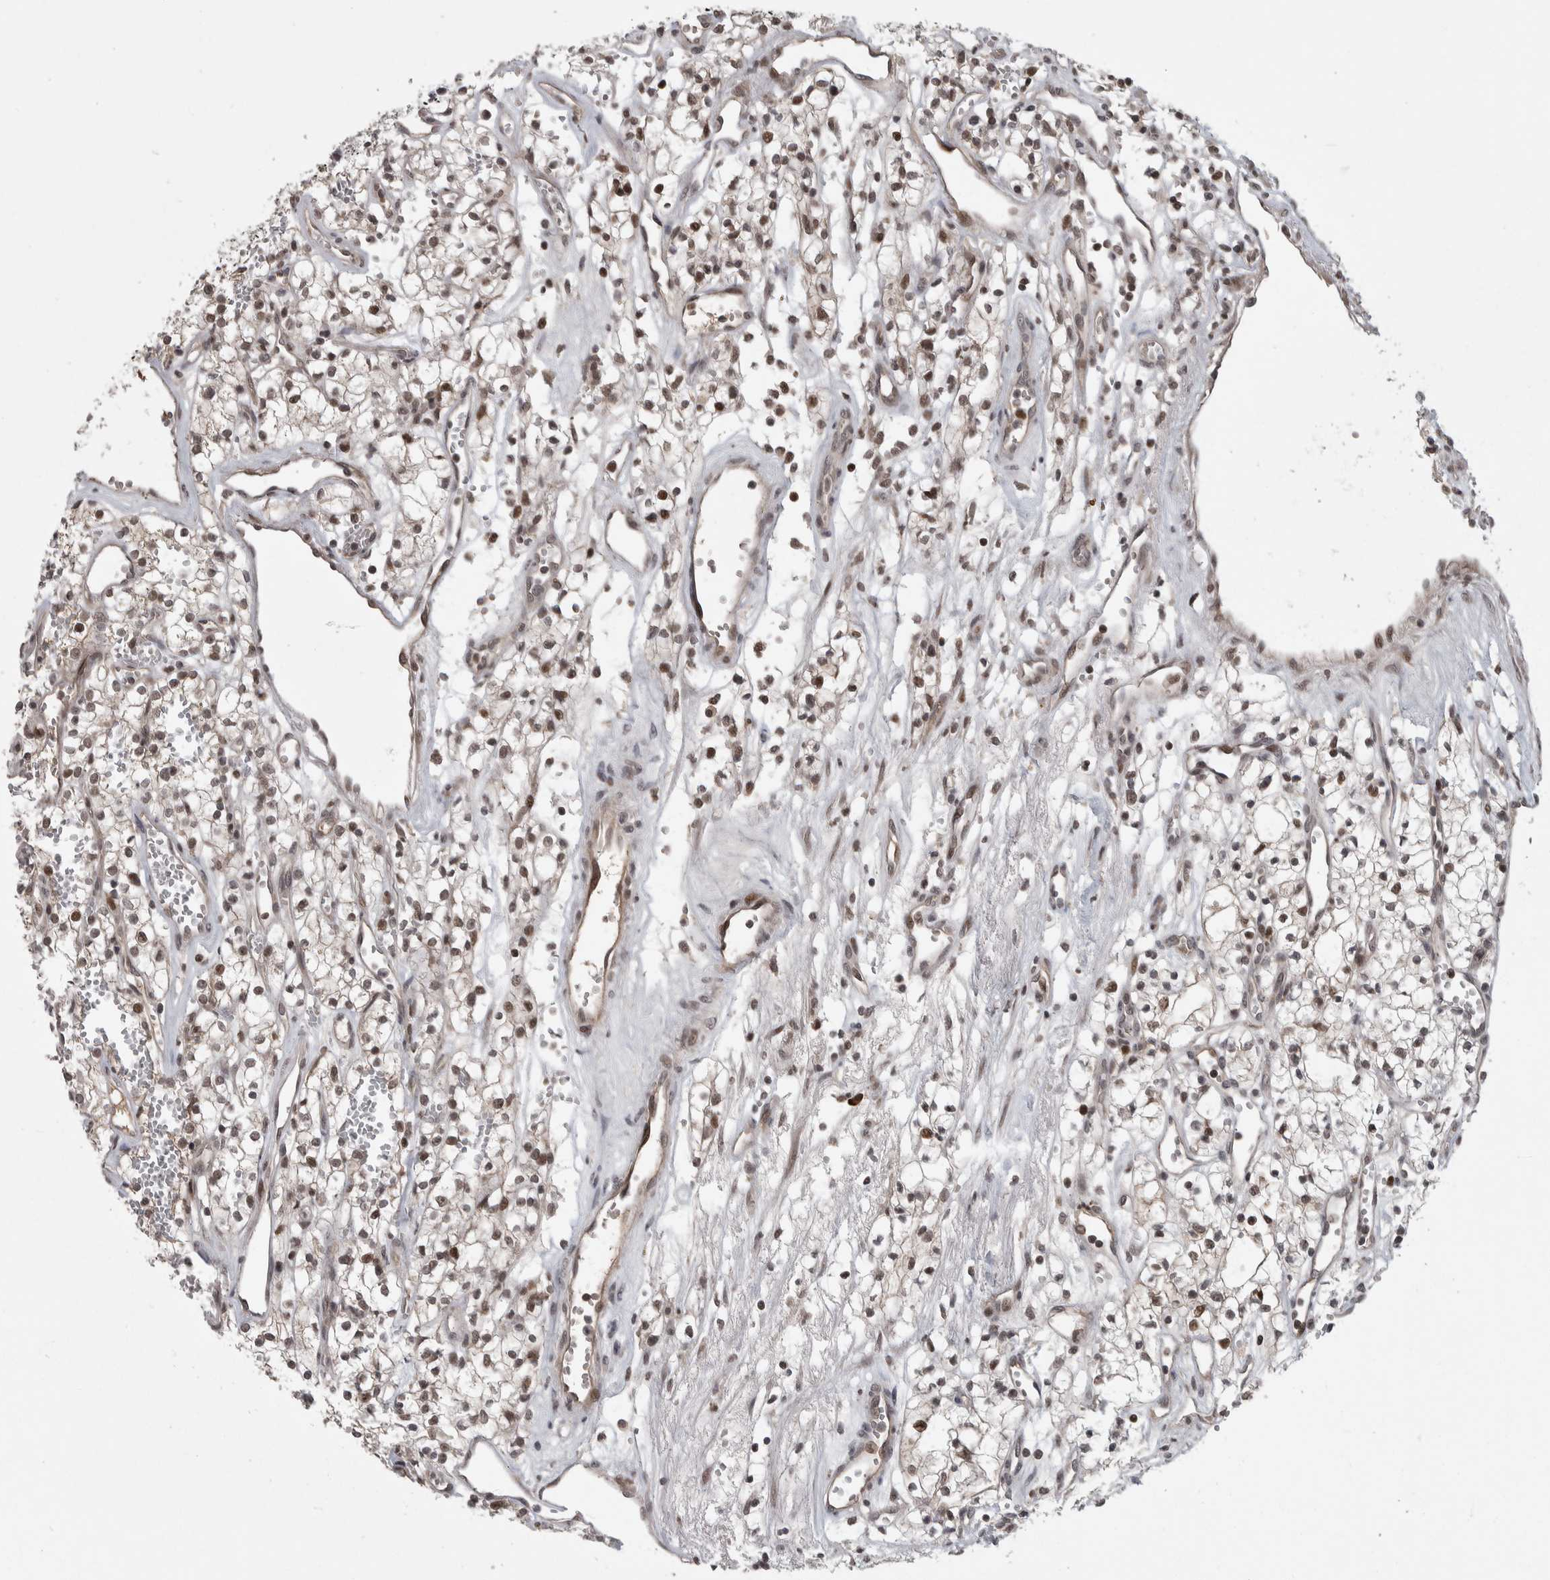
{"staining": {"intensity": "weak", "quantity": ">75%", "location": "nuclear"}, "tissue": "renal cancer", "cell_type": "Tumor cells", "image_type": "cancer", "snomed": [{"axis": "morphology", "description": "Adenocarcinoma, NOS"}, {"axis": "topography", "description": "Kidney"}], "caption": "Immunohistochemistry (DAB) staining of human renal adenocarcinoma shows weak nuclear protein positivity in approximately >75% of tumor cells. (brown staining indicates protein expression, while blue staining denotes nuclei).", "gene": "ZNF592", "patient": {"sex": "male", "age": 59}}